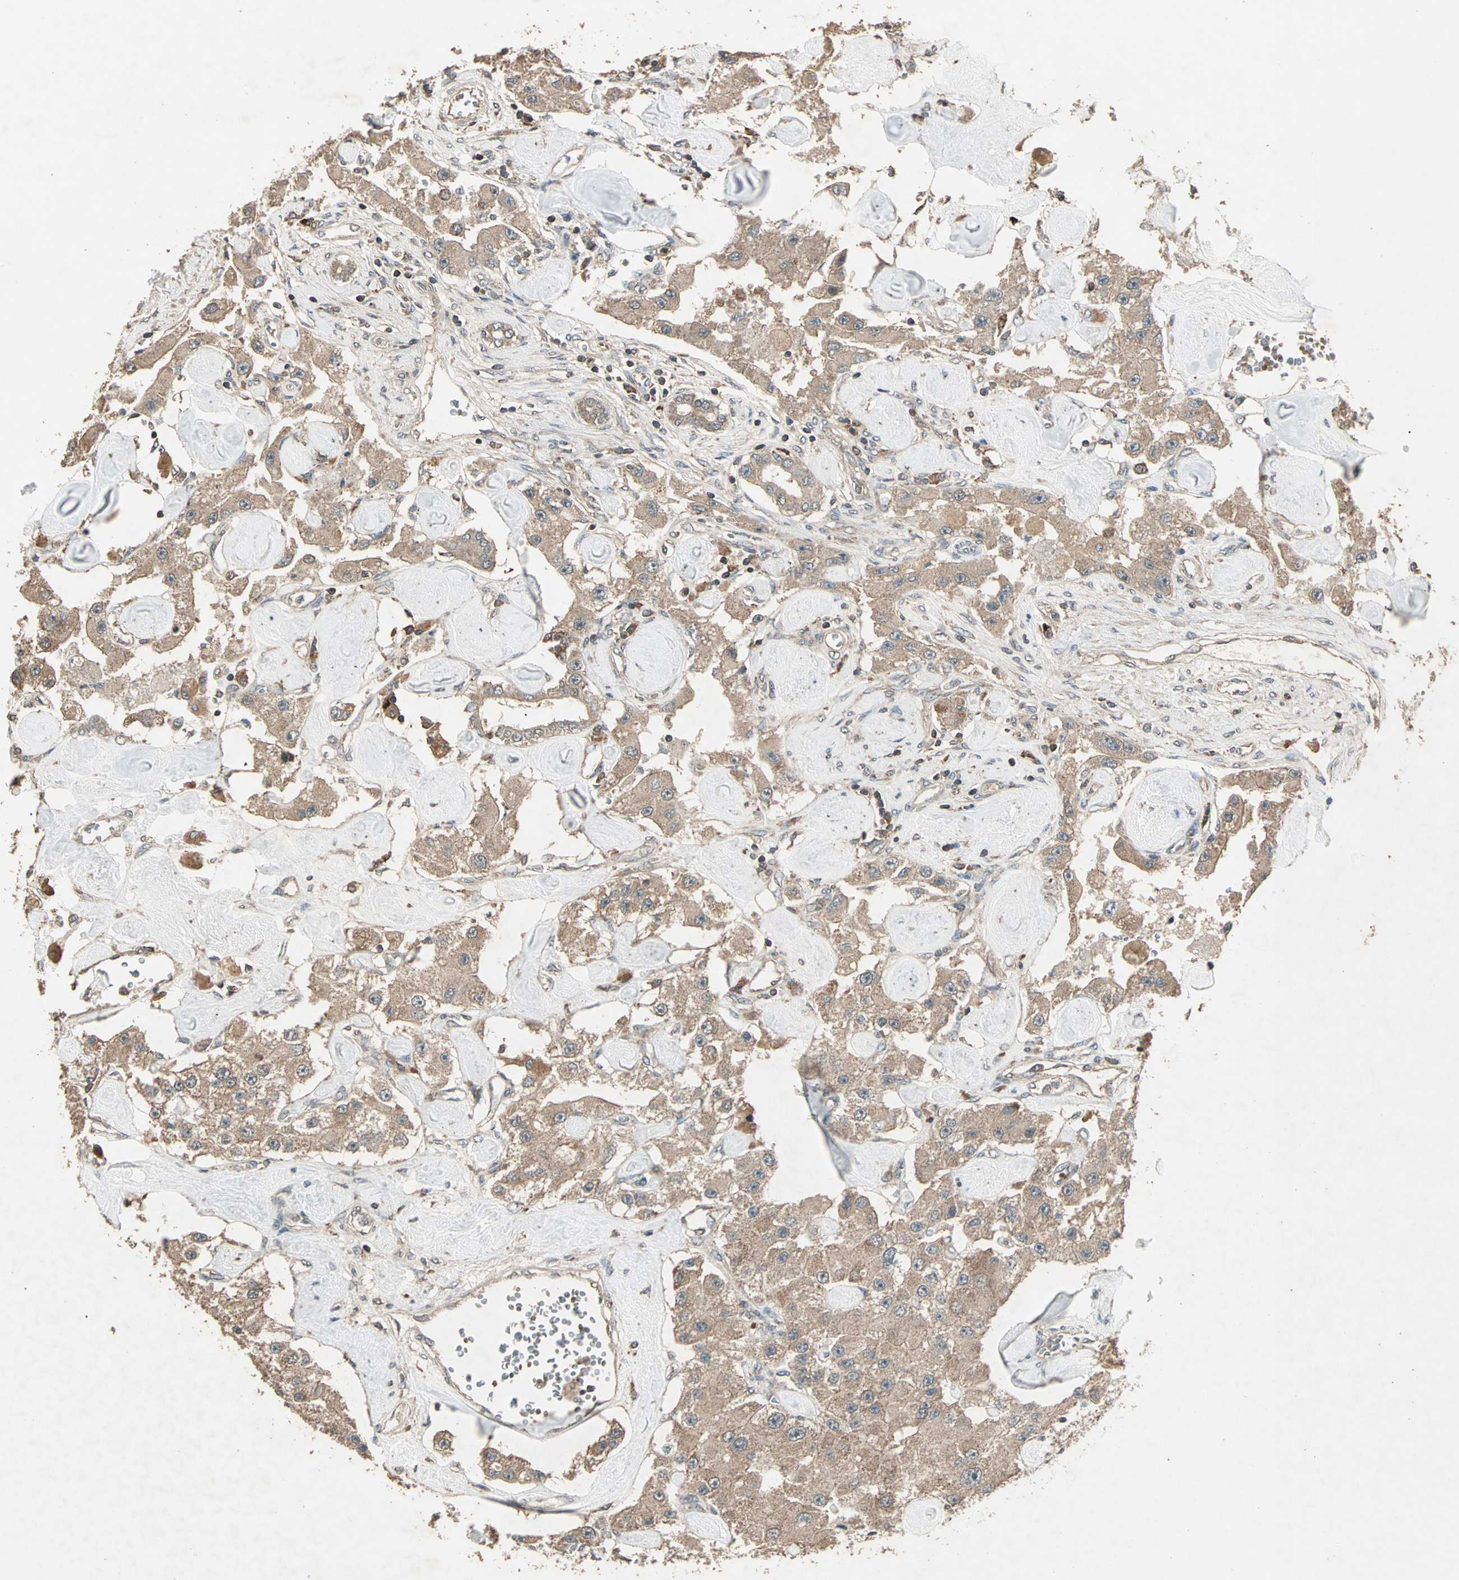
{"staining": {"intensity": "moderate", "quantity": ">75%", "location": "cytoplasmic/membranous"}, "tissue": "carcinoid", "cell_type": "Tumor cells", "image_type": "cancer", "snomed": [{"axis": "morphology", "description": "Carcinoid, malignant, NOS"}, {"axis": "topography", "description": "Pancreas"}], "caption": "Protein staining of carcinoid (malignant) tissue displays moderate cytoplasmic/membranous staining in approximately >75% of tumor cells.", "gene": "UBAC1", "patient": {"sex": "male", "age": 41}}